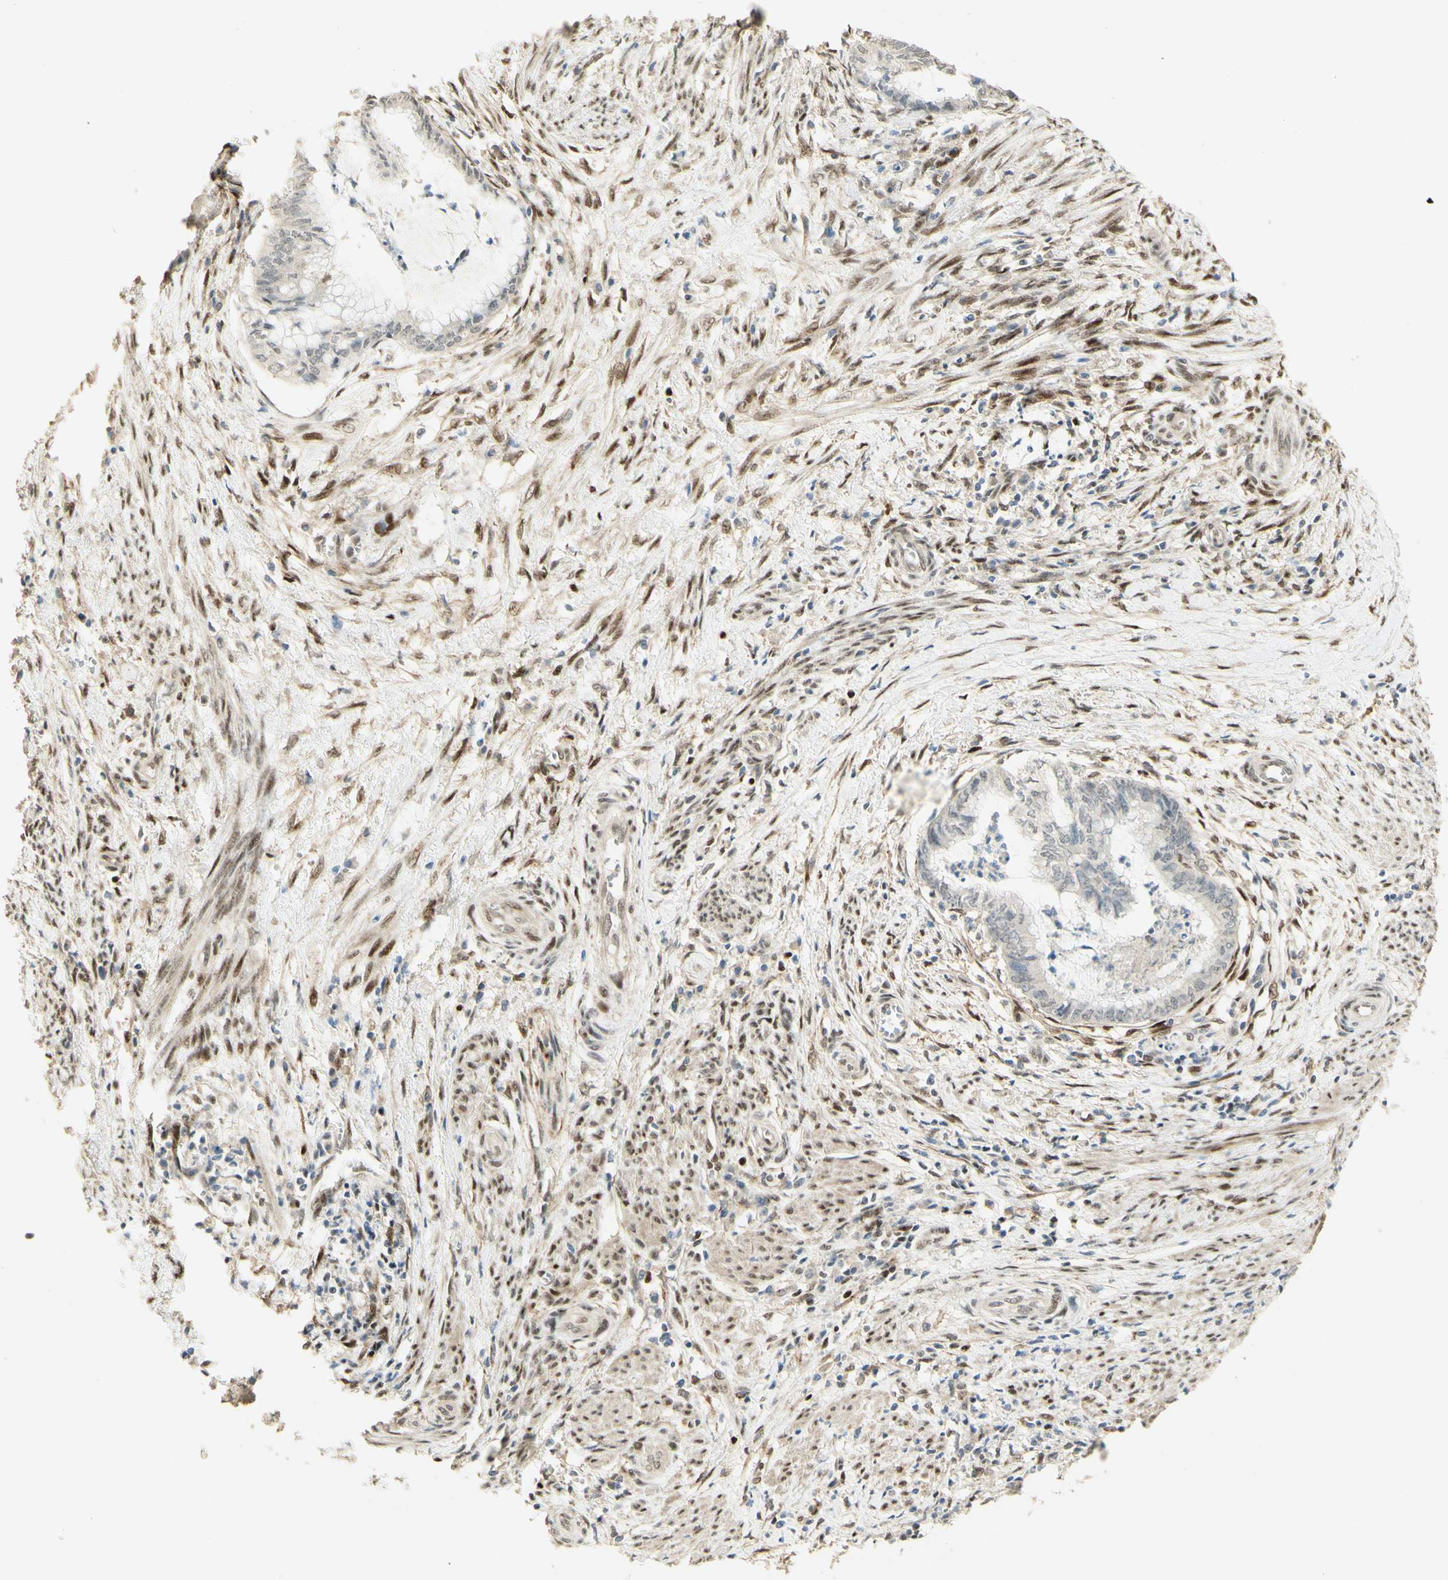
{"staining": {"intensity": "negative", "quantity": "none", "location": "none"}, "tissue": "endometrial cancer", "cell_type": "Tumor cells", "image_type": "cancer", "snomed": [{"axis": "morphology", "description": "Necrosis, NOS"}, {"axis": "morphology", "description": "Adenocarcinoma, NOS"}, {"axis": "topography", "description": "Endometrium"}], "caption": "Immunohistochemistry histopathology image of neoplastic tissue: human adenocarcinoma (endometrial) stained with DAB (3,3'-diaminobenzidine) demonstrates no significant protein positivity in tumor cells.", "gene": "FOXP1", "patient": {"sex": "female", "age": 79}}